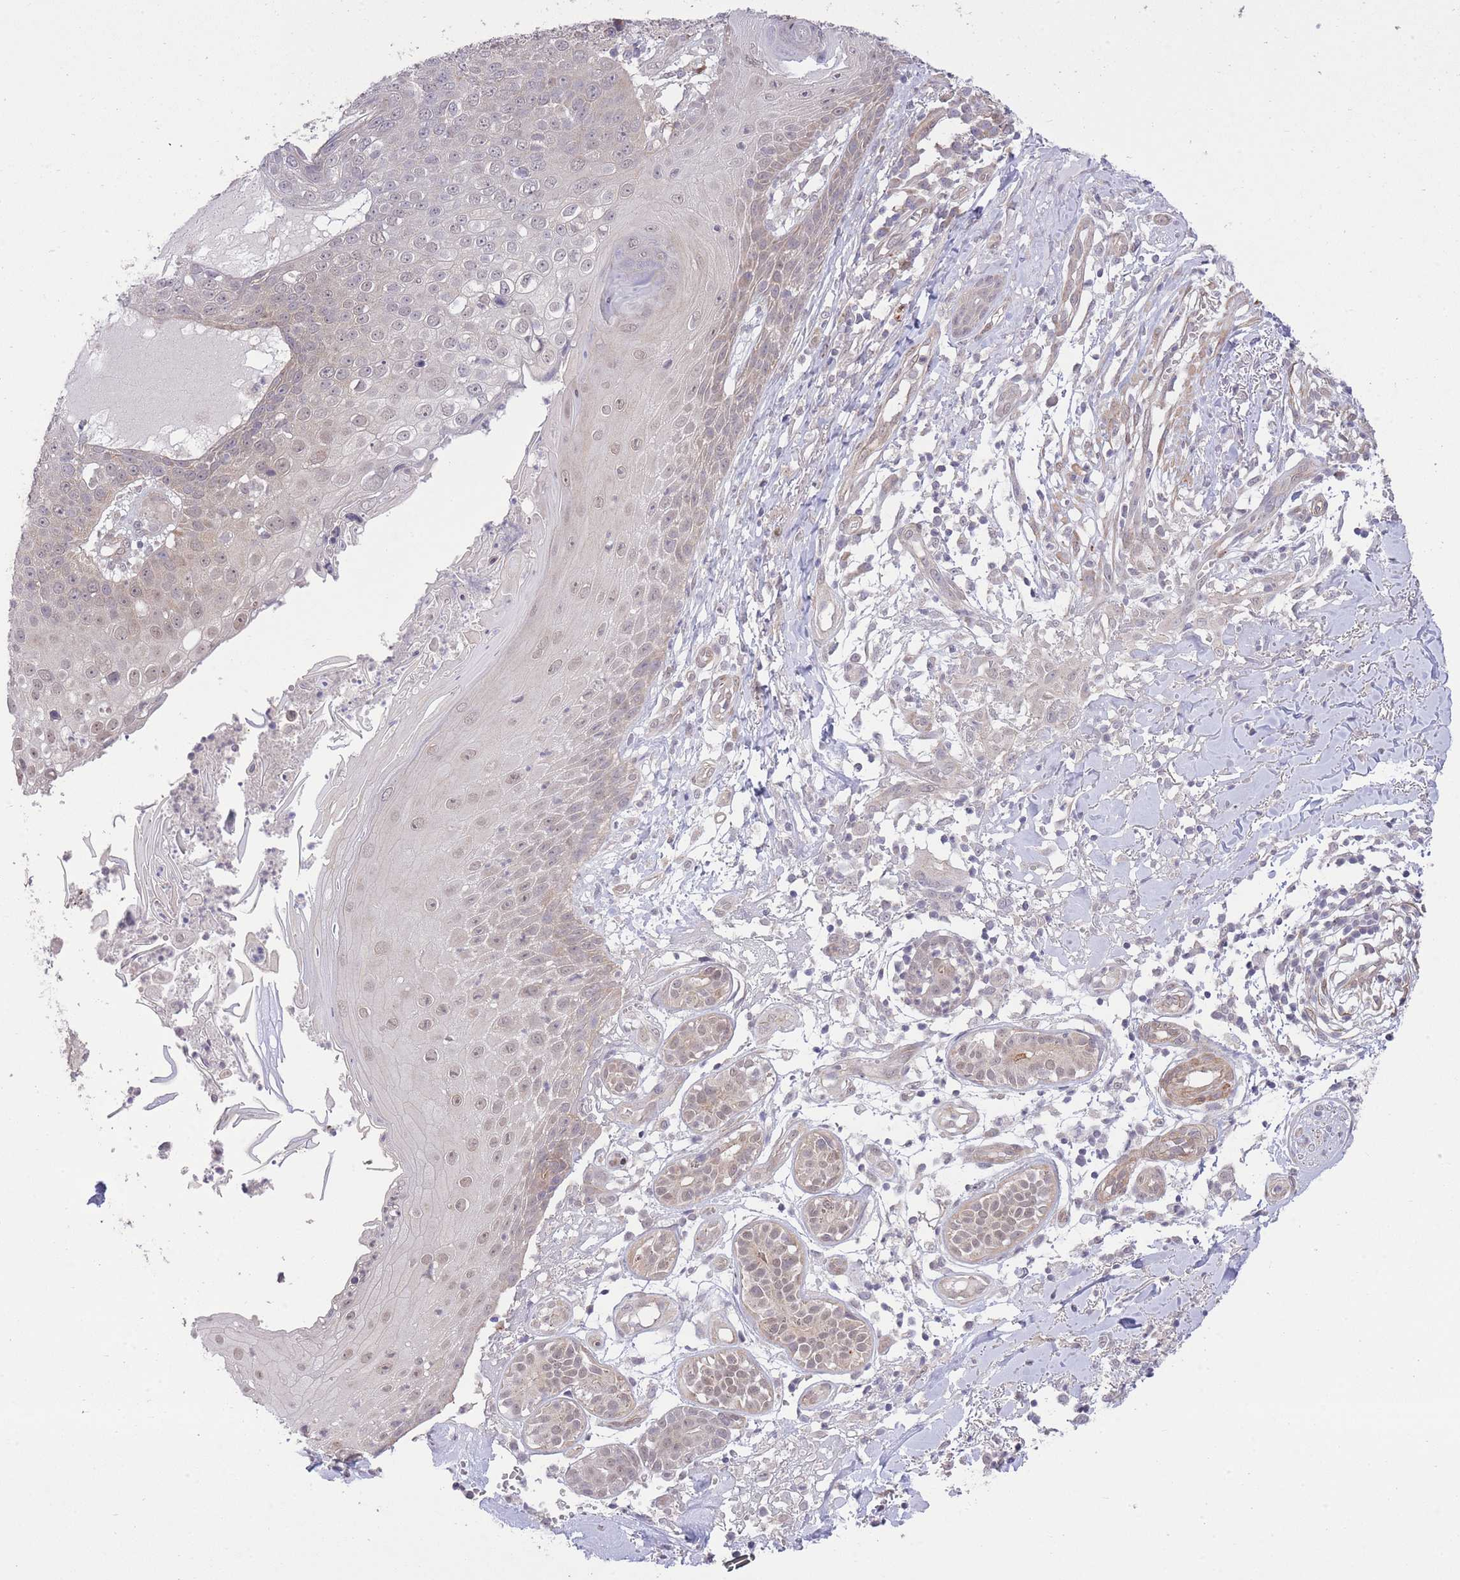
{"staining": {"intensity": "negative", "quantity": "none", "location": "none"}, "tissue": "skin cancer", "cell_type": "Tumor cells", "image_type": "cancer", "snomed": [{"axis": "morphology", "description": "Squamous cell carcinoma, NOS"}, {"axis": "topography", "description": "Skin"}], "caption": "IHC histopathology image of skin squamous cell carcinoma stained for a protein (brown), which demonstrates no expression in tumor cells.", "gene": "ELOA2", "patient": {"sex": "male", "age": 71}}